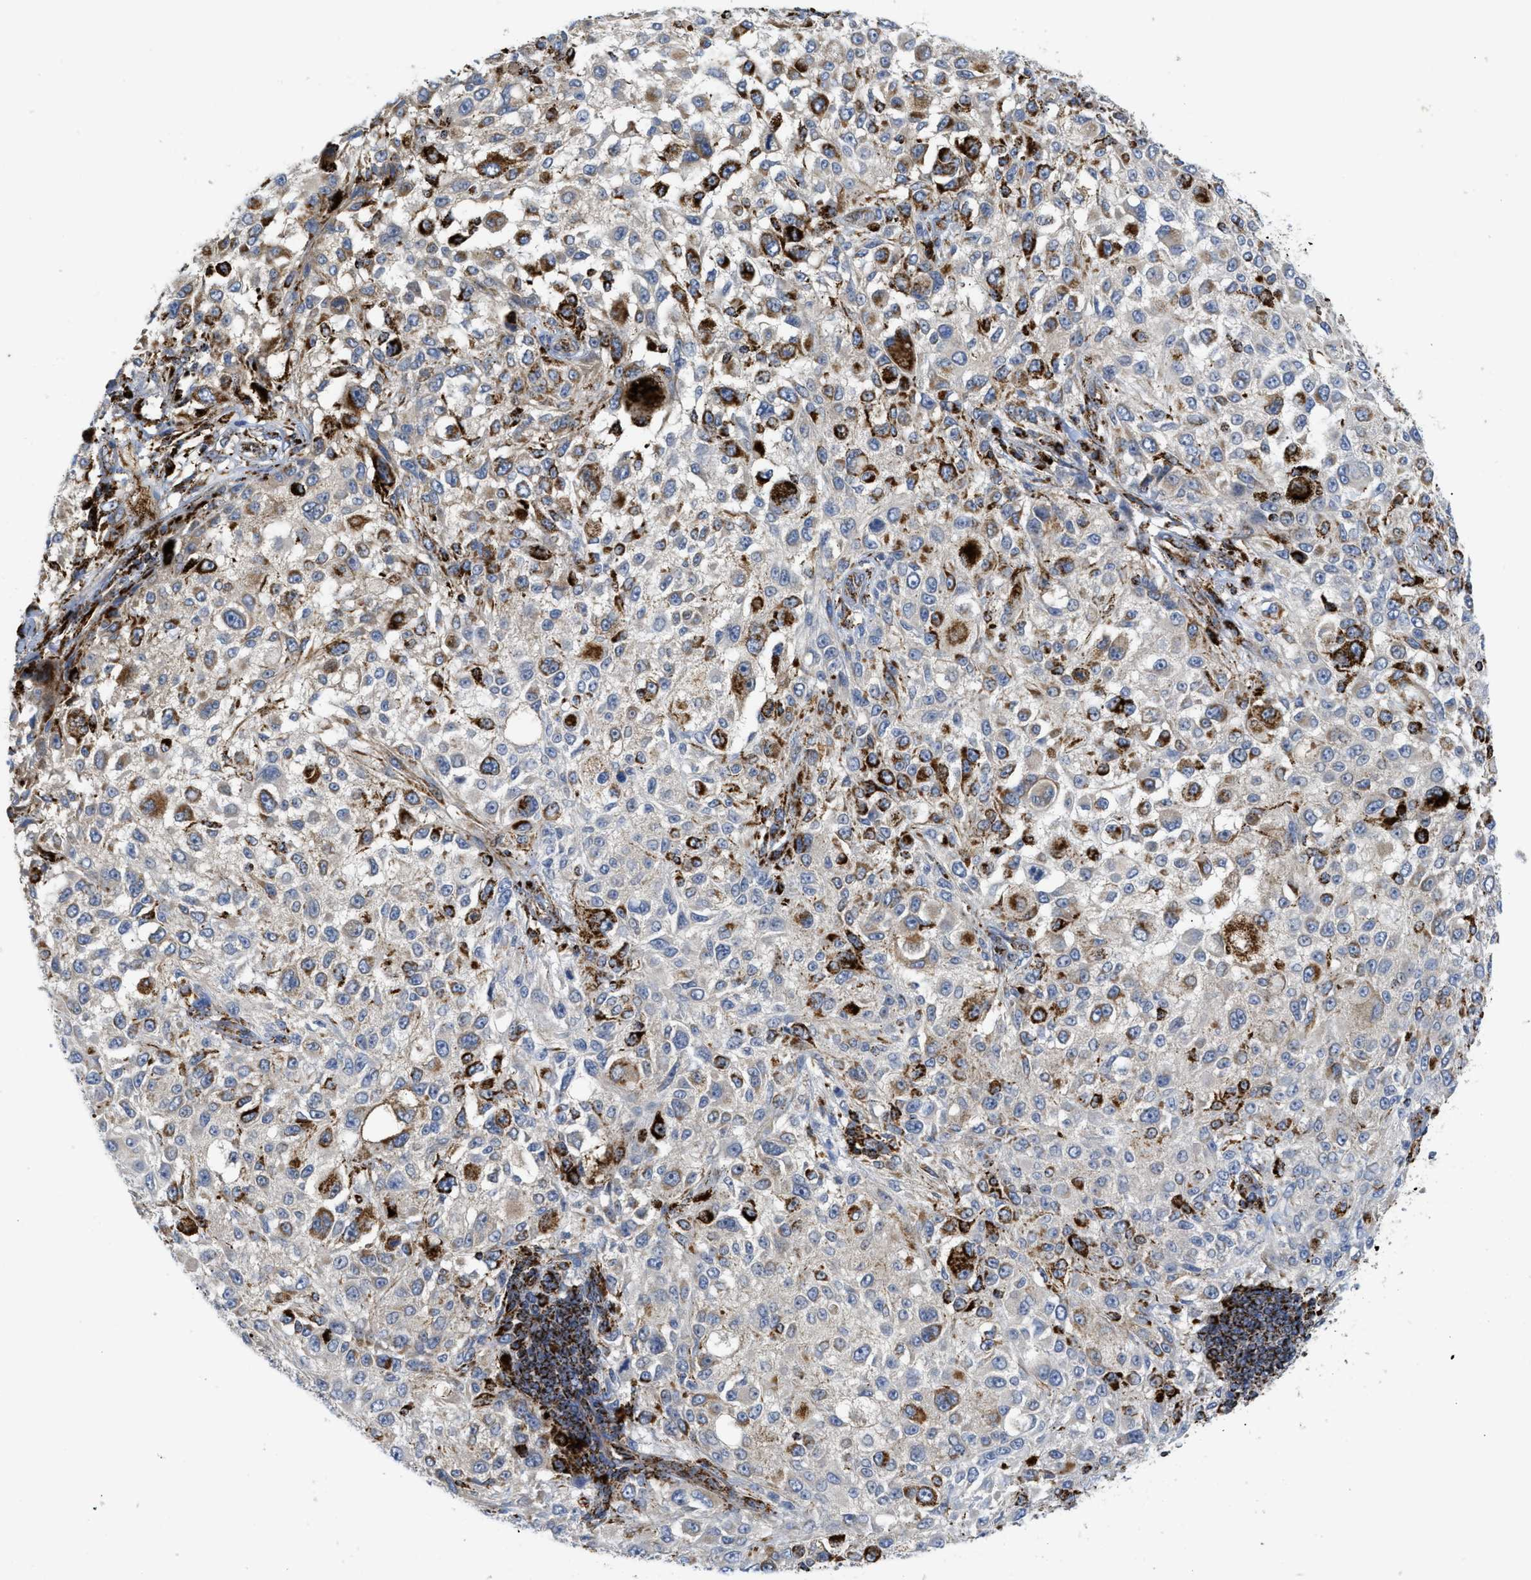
{"staining": {"intensity": "weak", "quantity": ">75%", "location": "cytoplasmic/membranous"}, "tissue": "melanoma", "cell_type": "Tumor cells", "image_type": "cancer", "snomed": [{"axis": "morphology", "description": "Necrosis, NOS"}, {"axis": "morphology", "description": "Malignant melanoma, NOS"}, {"axis": "topography", "description": "Skin"}], "caption": "This photomicrograph shows melanoma stained with IHC to label a protein in brown. The cytoplasmic/membranous of tumor cells show weak positivity for the protein. Nuclei are counter-stained blue.", "gene": "SQOR", "patient": {"sex": "female", "age": 87}}